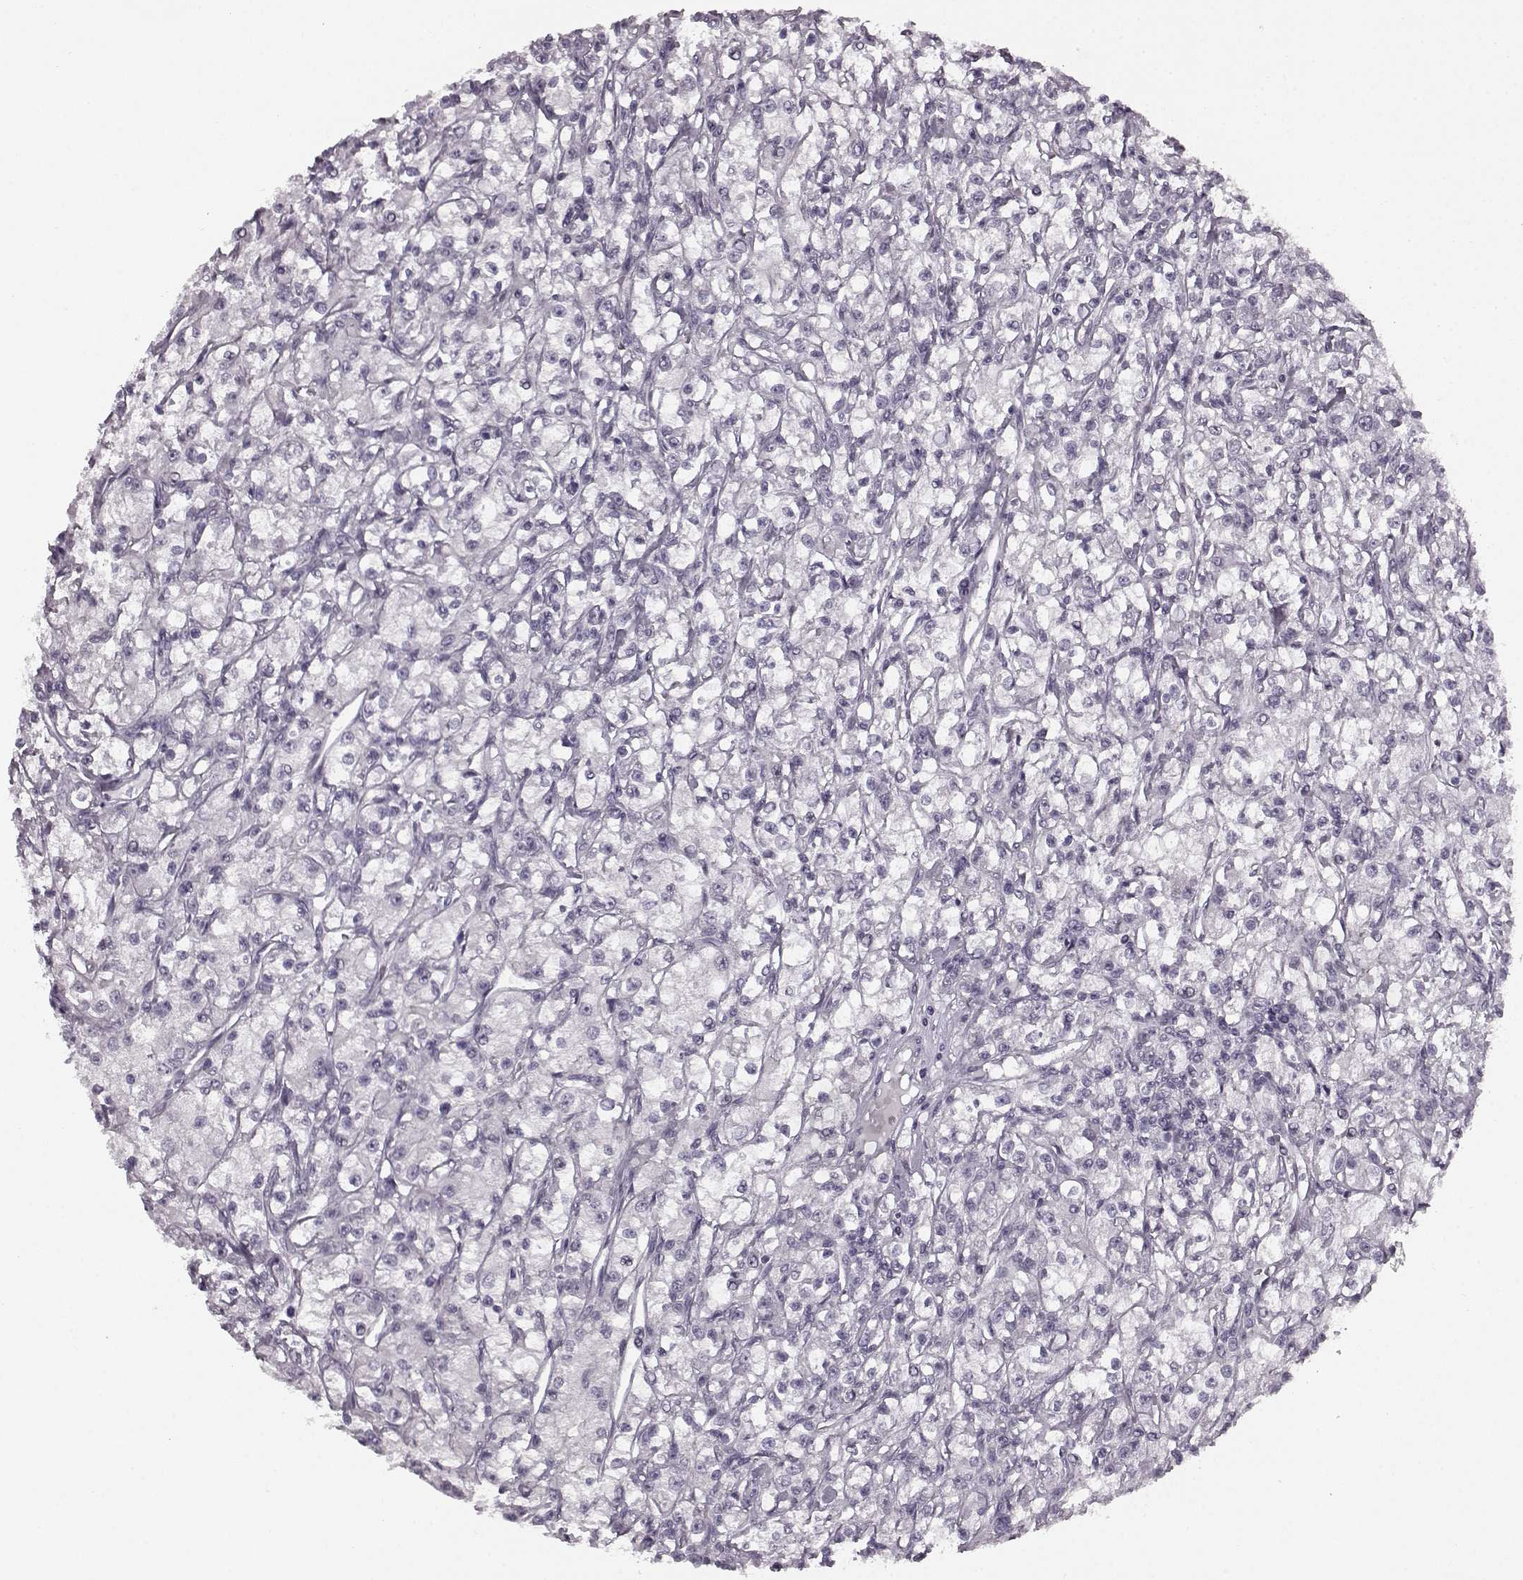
{"staining": {"intensity": "negative", "quantity": "none", "location": "none"}, "tissue": "renal cancer", "cell_type": "Tumor cells", "image_type": "cancer", "snomed": [{"axis": "morphology", "description": "Adenocarcinoma, NOS"}, {"axis": "topography", "description": "Kidney"}], "caption": "This is a histopathology image of immunohistochemistry staining of renal cancer (adenocarcinoma), which shows no expression in tumor cells.", "gene": "SEMG2", "patient": {"sex": "female", "age": 59}}